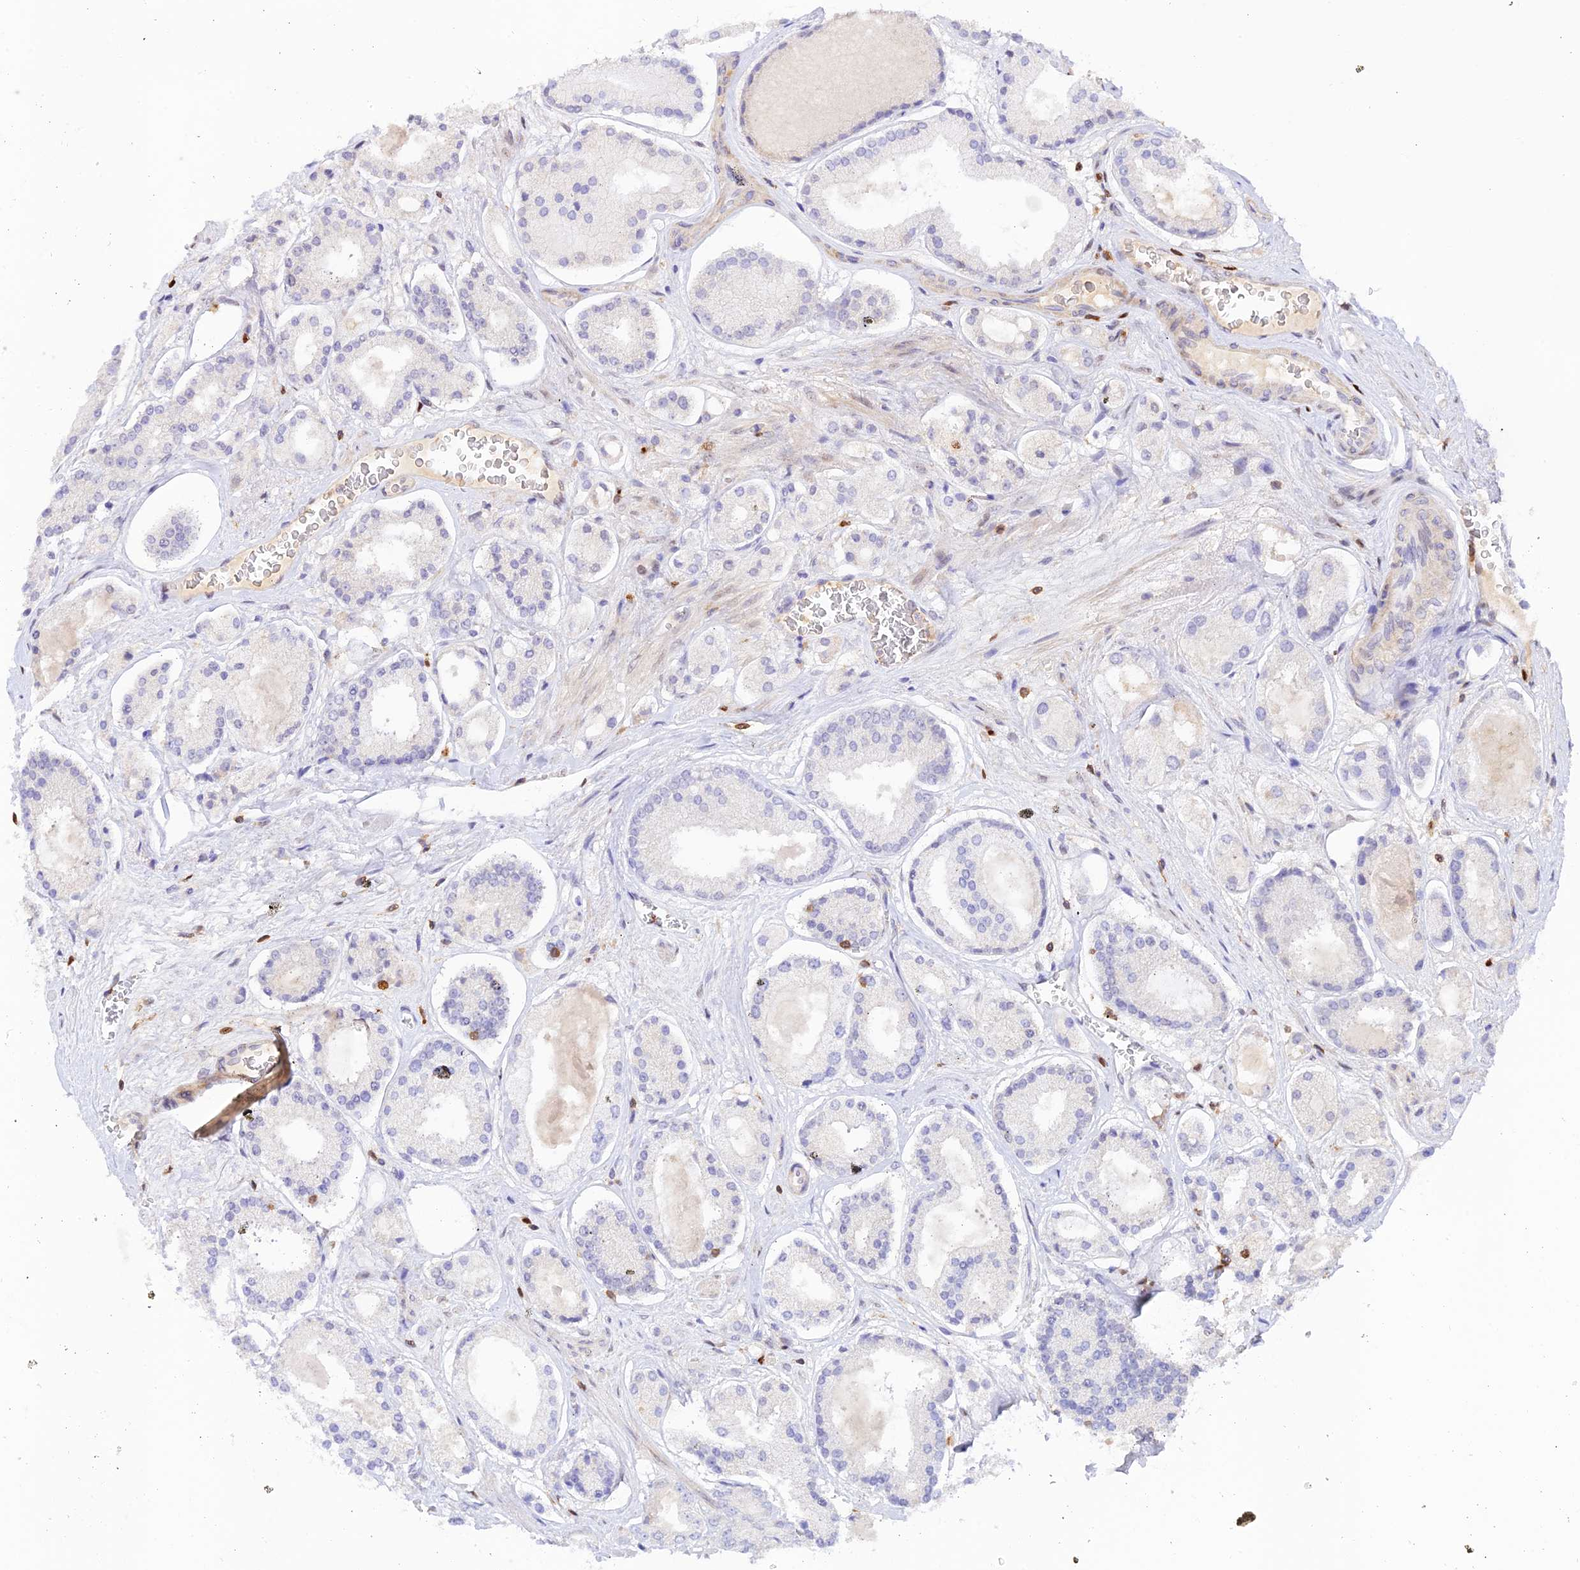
{"staining": {"intensity": "negative", "quantity": "none", "location": "none"}, "tissue": "prostate cancer", "cell_type": "Tumor cells", "image_type": "cancer", "snomed": [{"axis": "morphology", "description": "Adenocarcinoma, High grade"}, {"axis": "topography", "description": "Prostate"}], "caption": "Immunohistochemical staining of high-grade adenocarcinoma (prostate) demonstrates no significant positivity in tumor cells.", "gene": "DENND1C", "patient": {"sex": "male", "age": 67}}